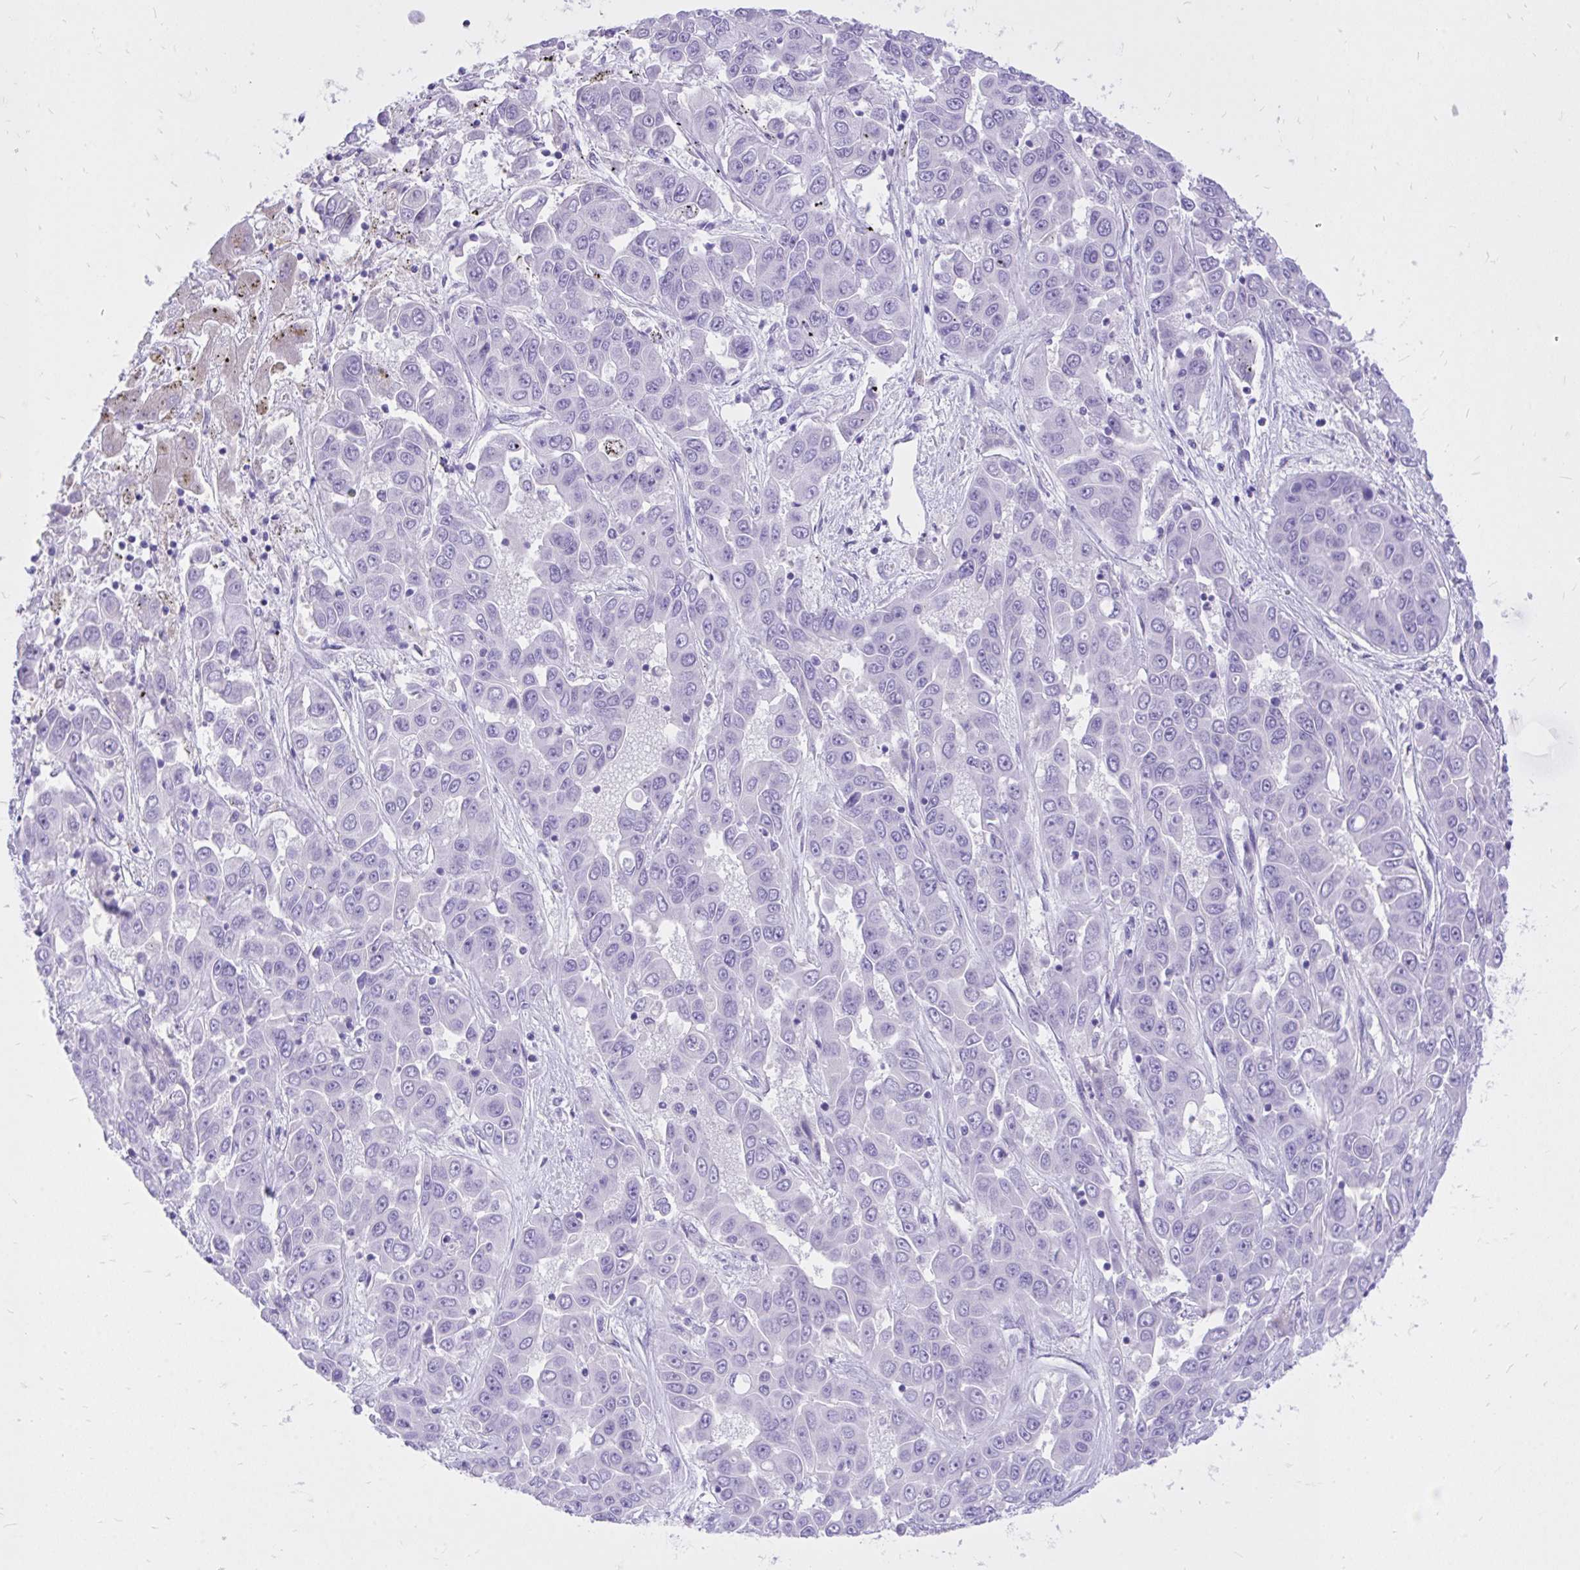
{"staining": {"intensity": "negative", "quantity": "none", "location": "none"}, "tissue": "liver cancer", "cell_type": "Tumor cells", "image_type": "cancer", "snomed": [{"axis": "morphology", "description": "Cholangiocarcinoma"}, {"axis": "topography", "description": "Liver"}], "caption": "DAB immunohistochemical staining of liver cholangiocarcinoma displays no significant staining in tumor cells.", "gene": "MON1A", "patient": {"sex": "female", "age": 52}}